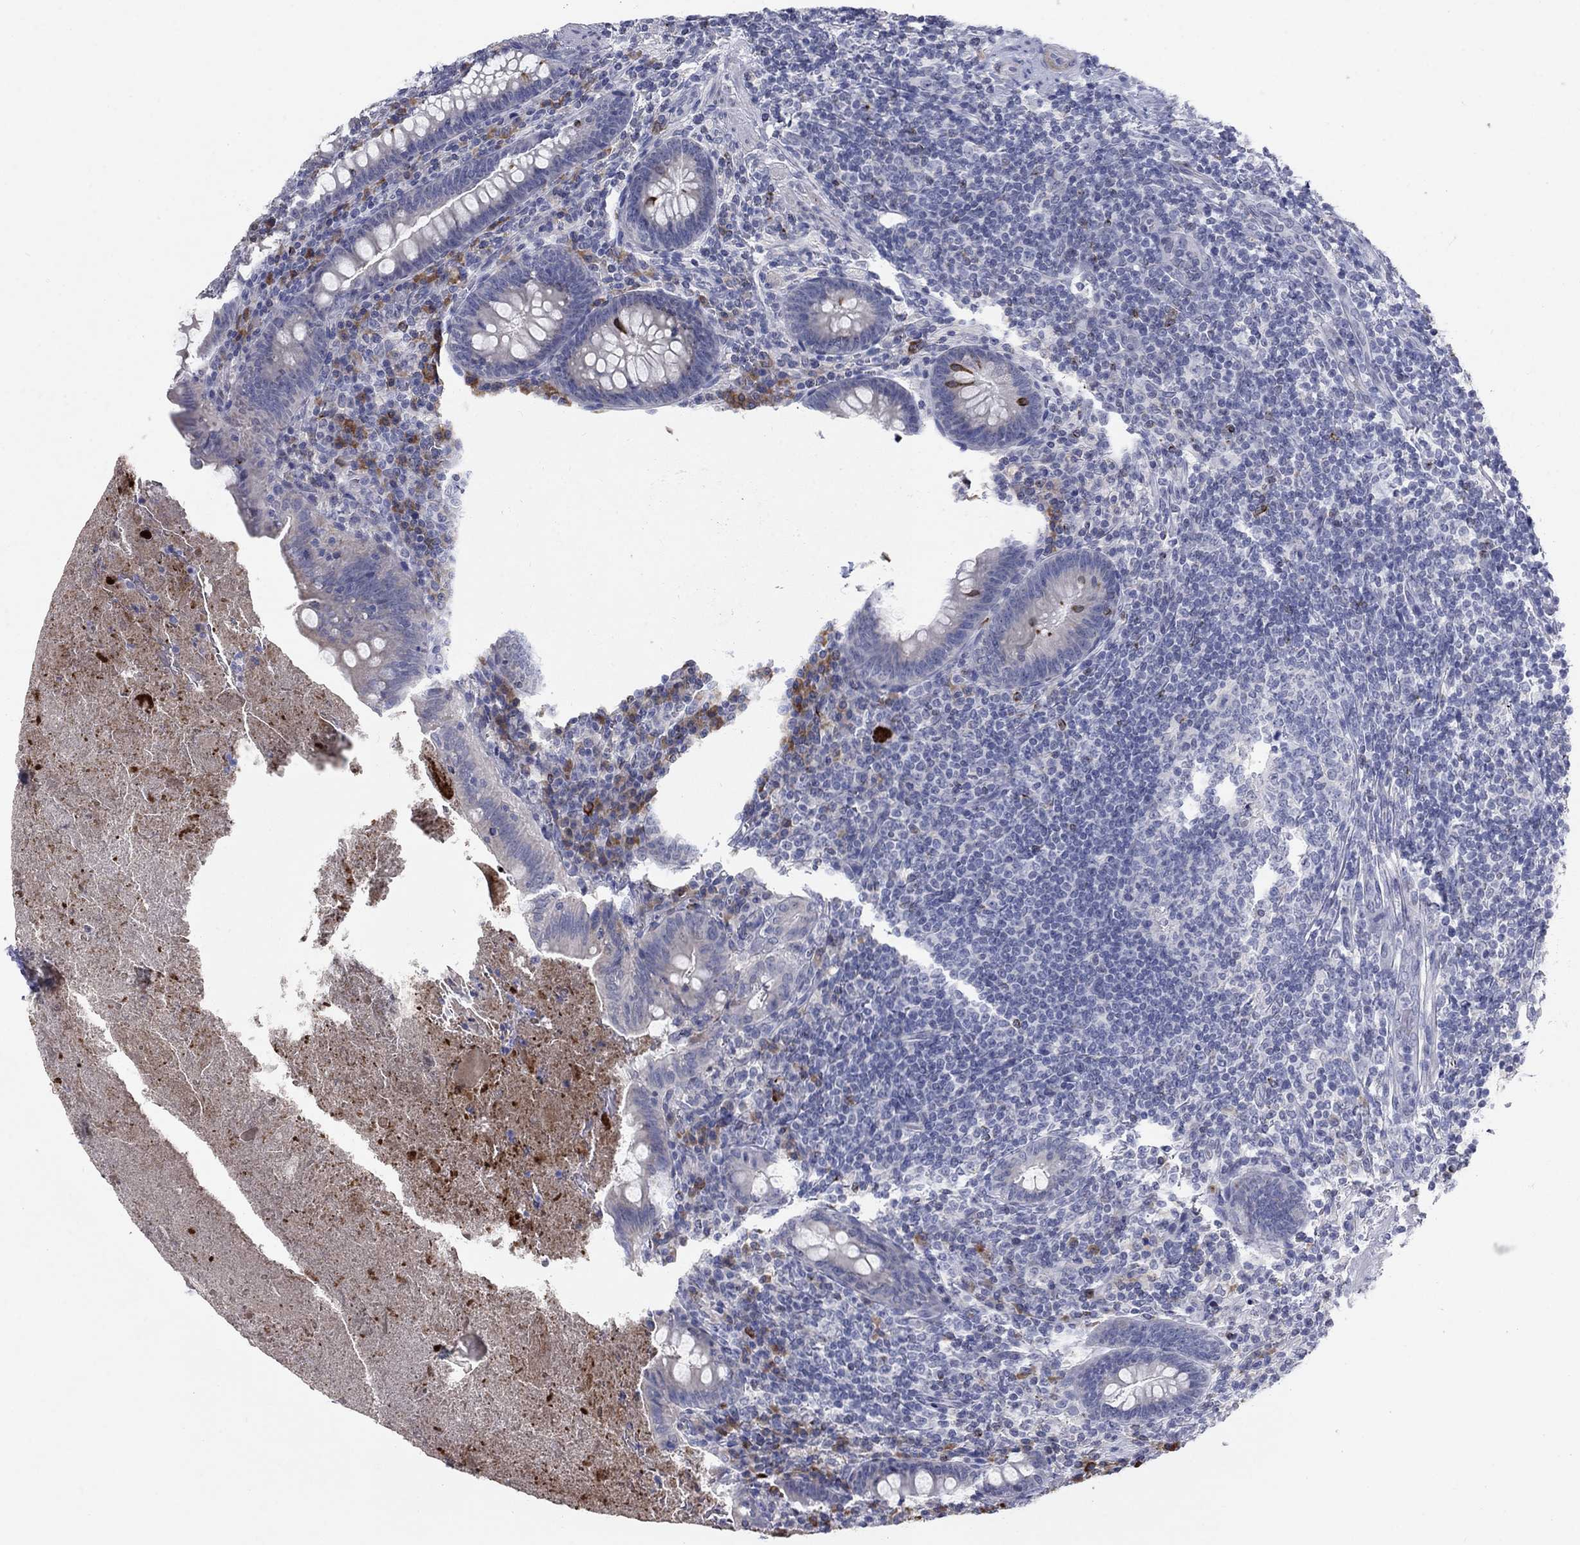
{"staining": {"intensity": "negative", "quantity": "none", "location": "none"}, "tissue": "appendix", "cell_type": "Glandular cells", "image_type": "normal", "snomed": [{"axis": "morphology", "description": "Normal tissue, NOS"}, {"axis": "topography", "description": "Appendix"}], "caption": "An image of human appendix is negative for staining in glandular cells. (Brightfield microscopy of DAB IHC at high magnification).", "gene": "NTRK2", "patient": {"sex": "male", "age": 47}}